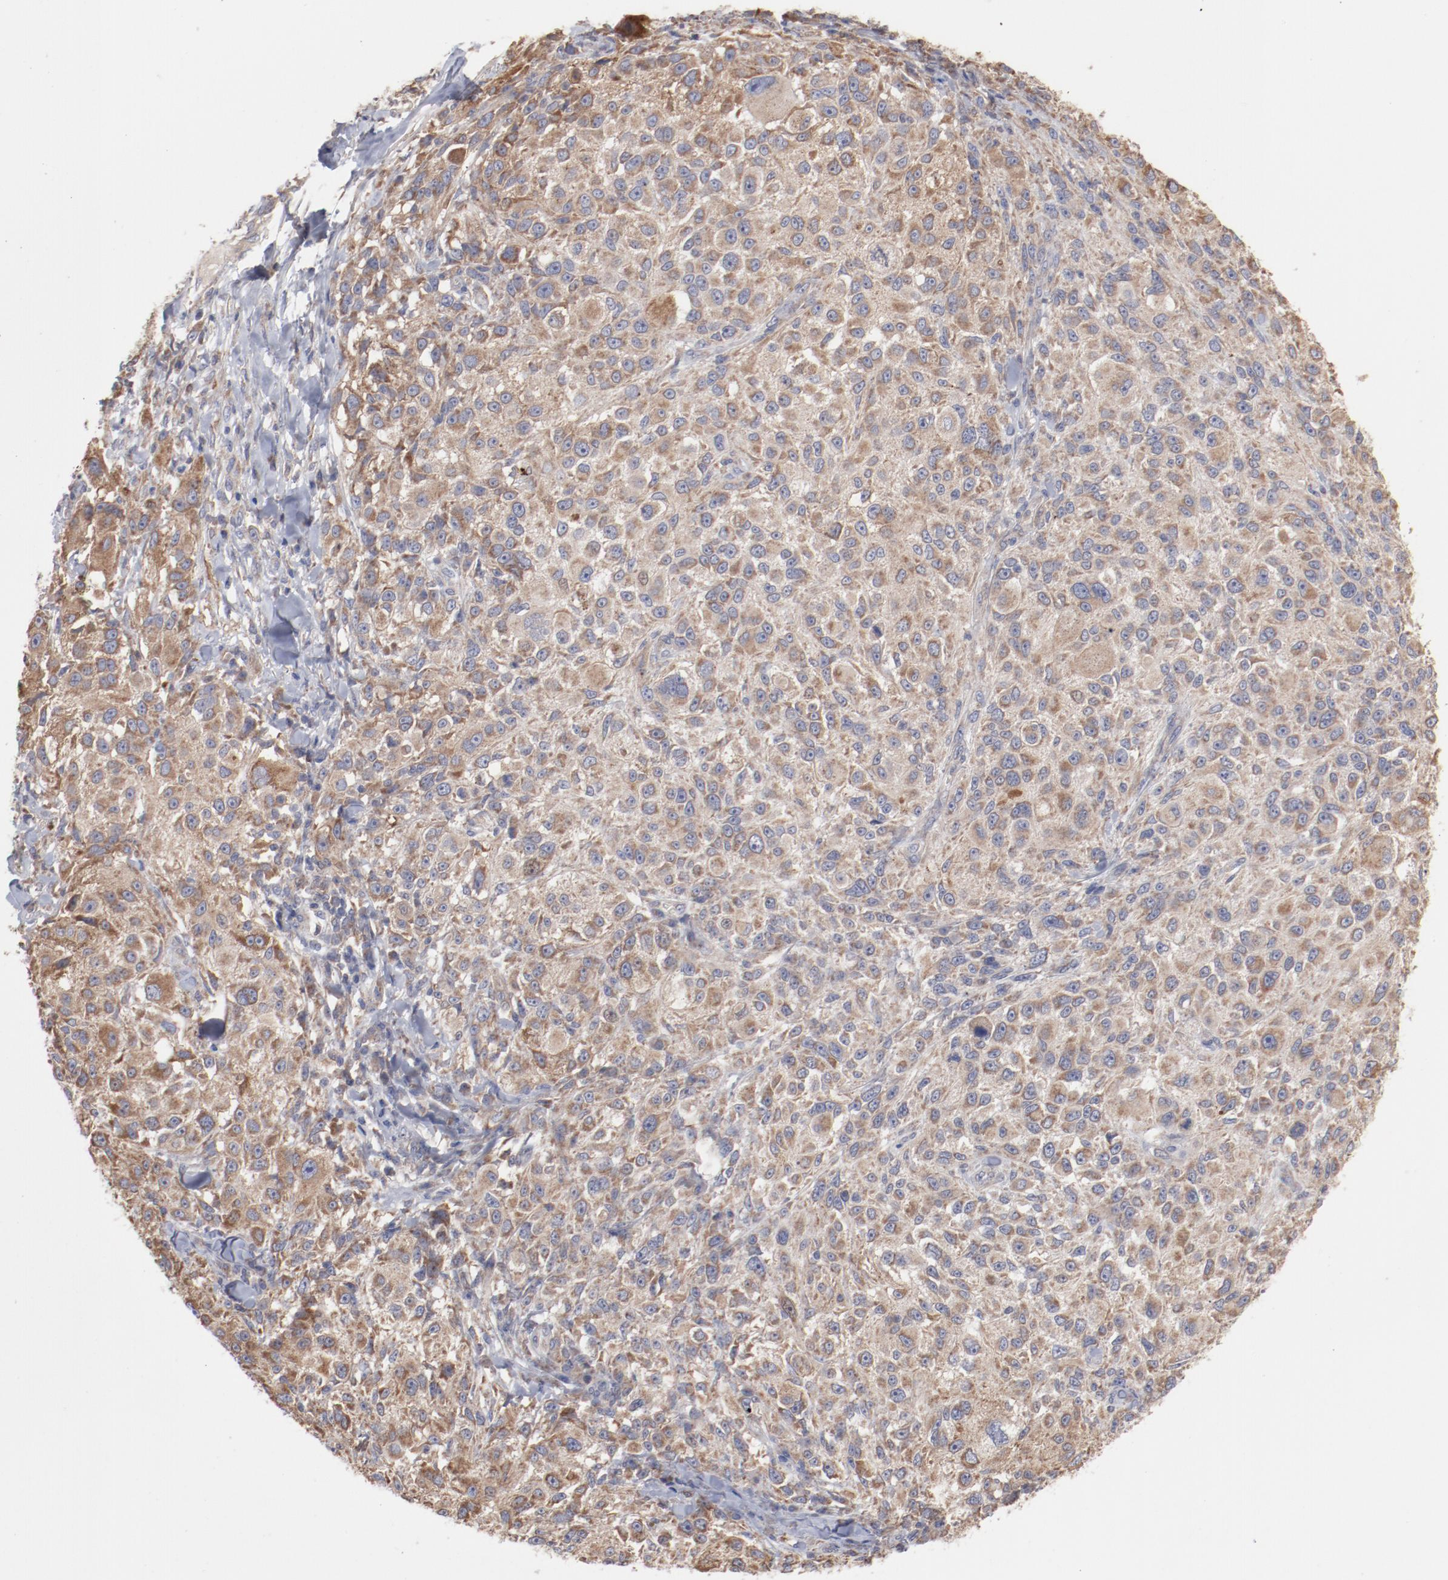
{"staining": {"intensity": "moderate", "quantity": ">75%", "location": "cytoplasmic/membranous"}, "tissue": "melanoma", "cell_type": "Tumor cells", "image_type": "cancer", "snomed": [{"axis": "morphology", "description": "Necrosis, NOS"}, {"axis": "morphology", "description": "Malignant melanoma, NOS"}, {"axis": "topography", "description": "Skin"}], "caption": "Protein staining by IHC exhibits moderate cytoplasmic/membranous staining in approximately >75% of tumor cells in melanoma.", "gene": "PPFIBP2", "patient": {"sex": "female", "age": 87}}